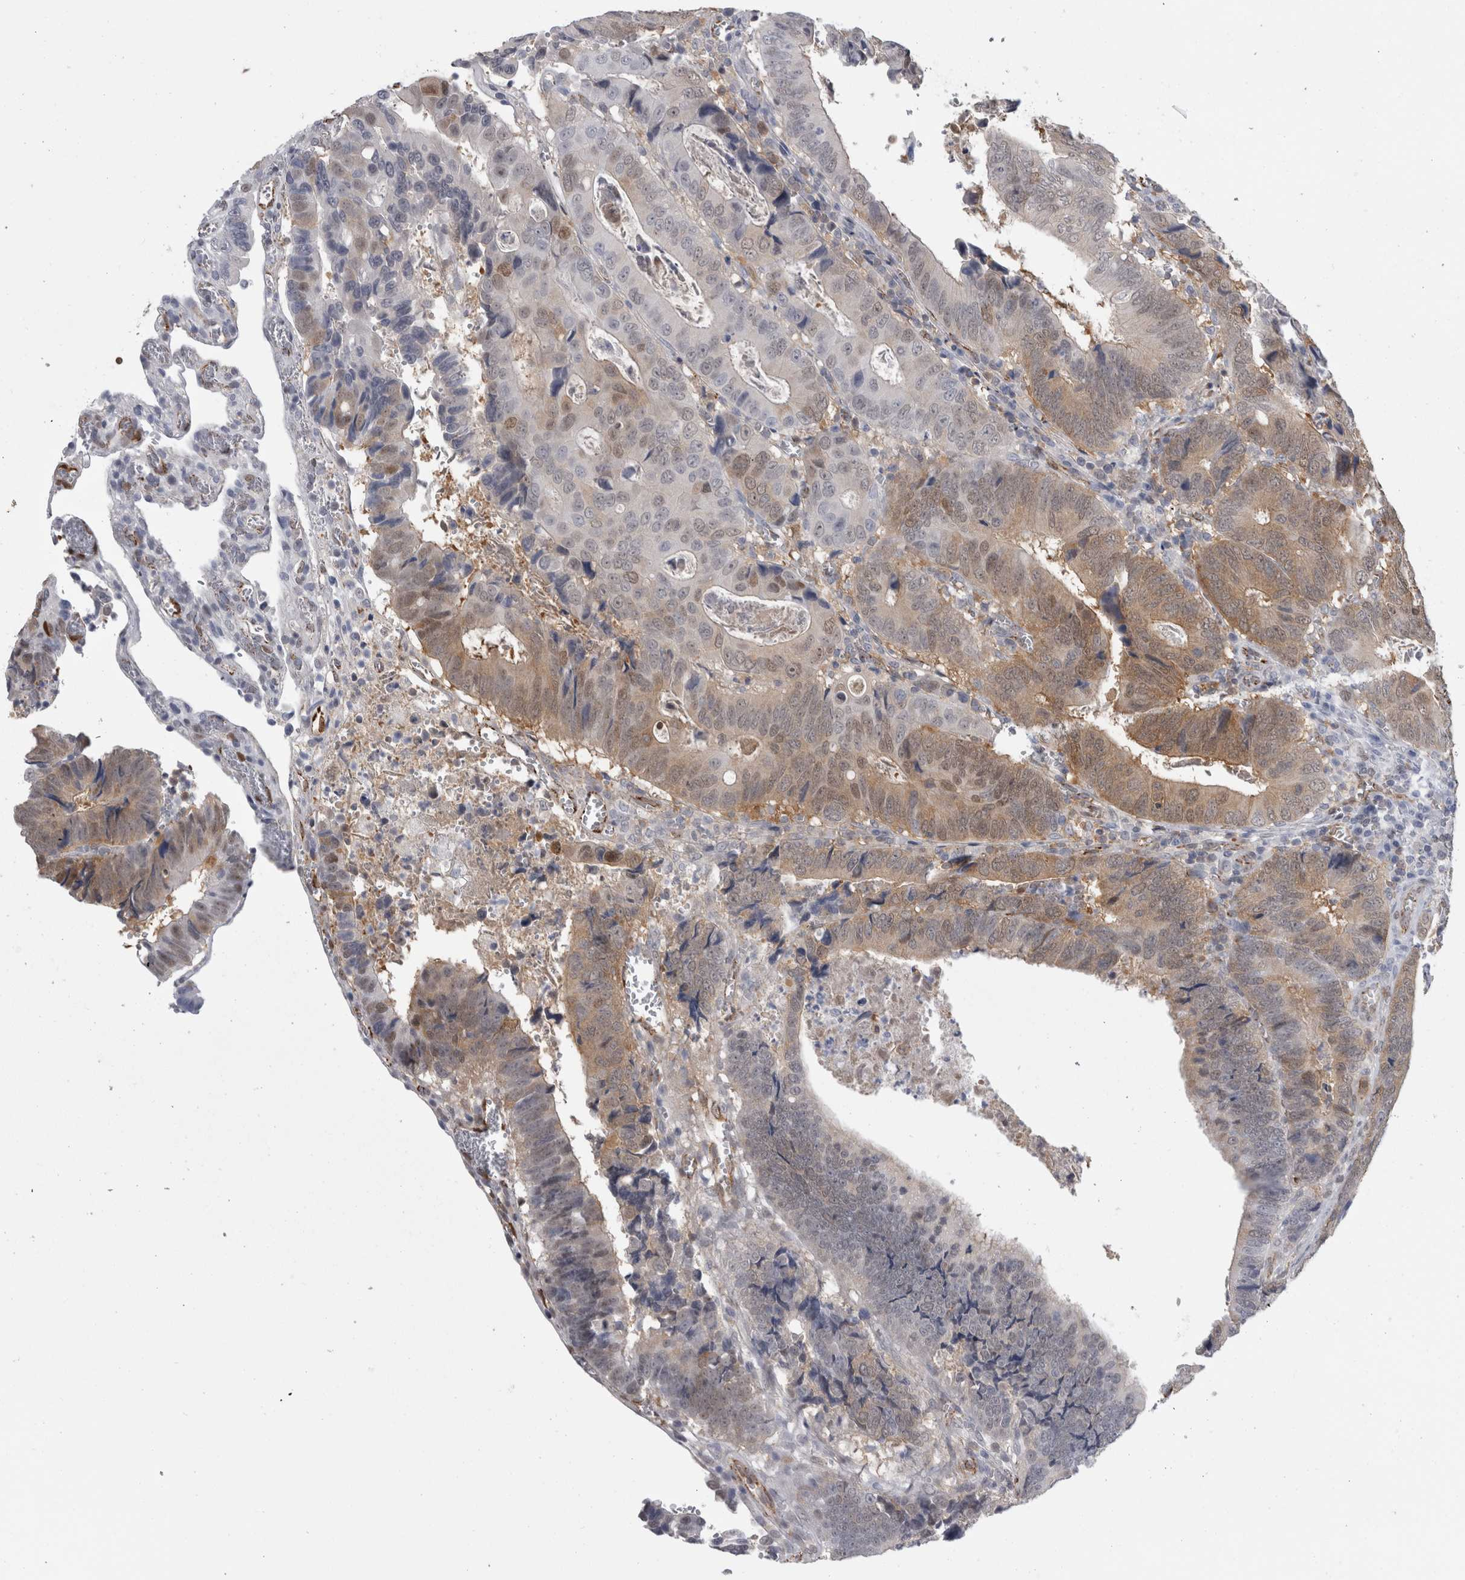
{"staining": {"intensity": "moderate", "quantity": "<25%", "location": "cytoplasmic/membranous"}, "tissue": "colorectal cancer", "cell_type": "Tumor cells", "image_type": "cancer", "snomed": [{"axis": "morphology", "description": "Inflammation, NOS"}, {"axis": "morphology", "description": "Adenocarcinoma, NOS"}, {"axis": "topography", "description": "Colon"}], "caption": "The image displays immunohistochemical staining of colorectal cancer (adenocarcinoma). There is moderate cytoplasmic/membranous staining is identified in about <25% of tumor cells.", "gene": "ACOT7", "patient": {"sex": "male", "age": 72}}